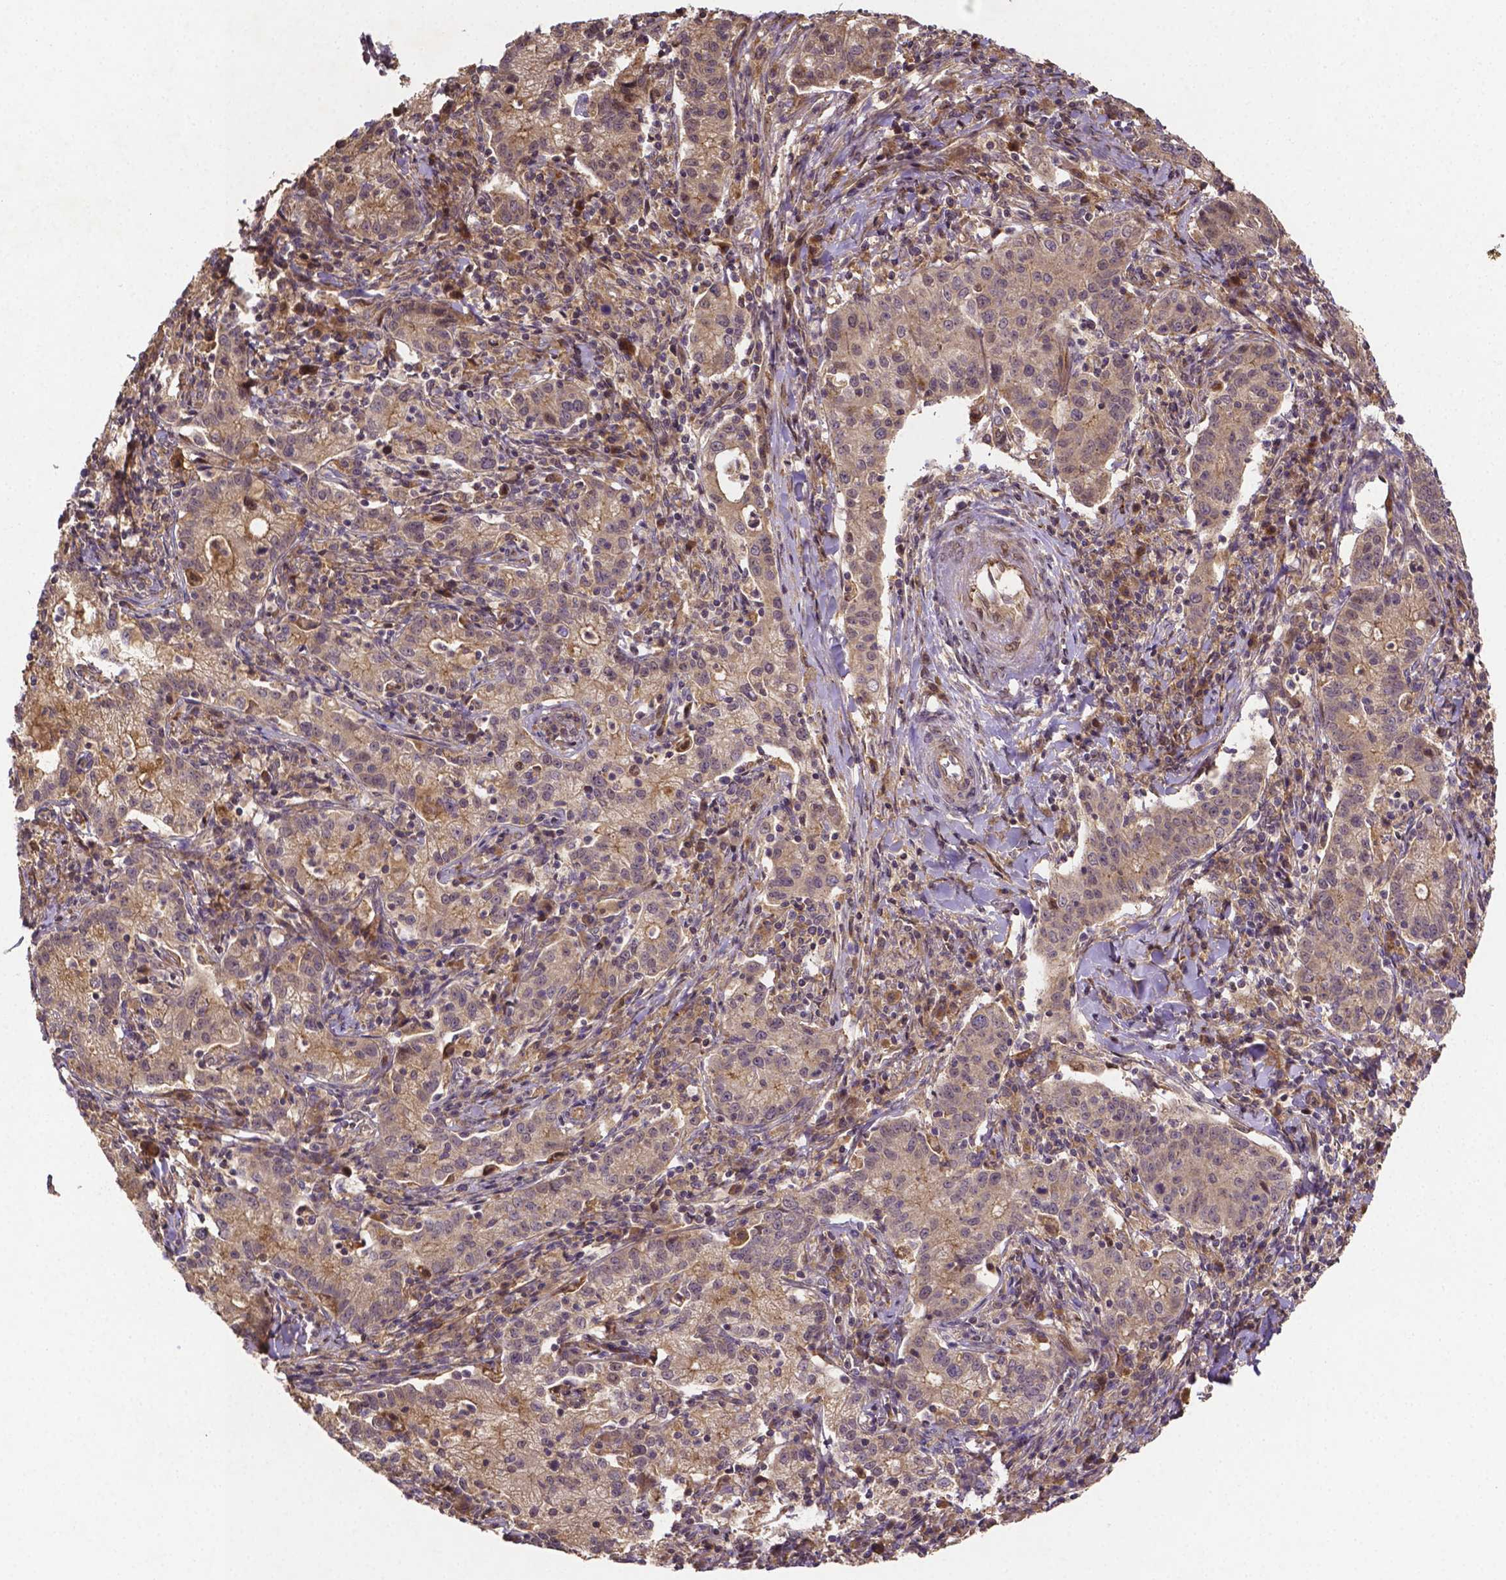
{"staining": {"intensity": "weak", "quantity": "<25%", "location": "cytoplasmic/membranous"}, "tissue": "cervical cancer", "cell_type": "Tumor cells", "image_type": "cancer", "snomed": [{"axis": "morphology", "description": "Normal tissue, NOS"}, {"axis": "morphology", "description": "Adenocarcinoma, NOS"}, {"axis": "topography", "description": "Cervix"}], "caption": "Cervical cancer (adenocarcinoma) was stained to show a protein in brown. There is no significant positivity in tumor cells.", "gene": "RNF123", "patient": {"sex": "female", "age": 44}}